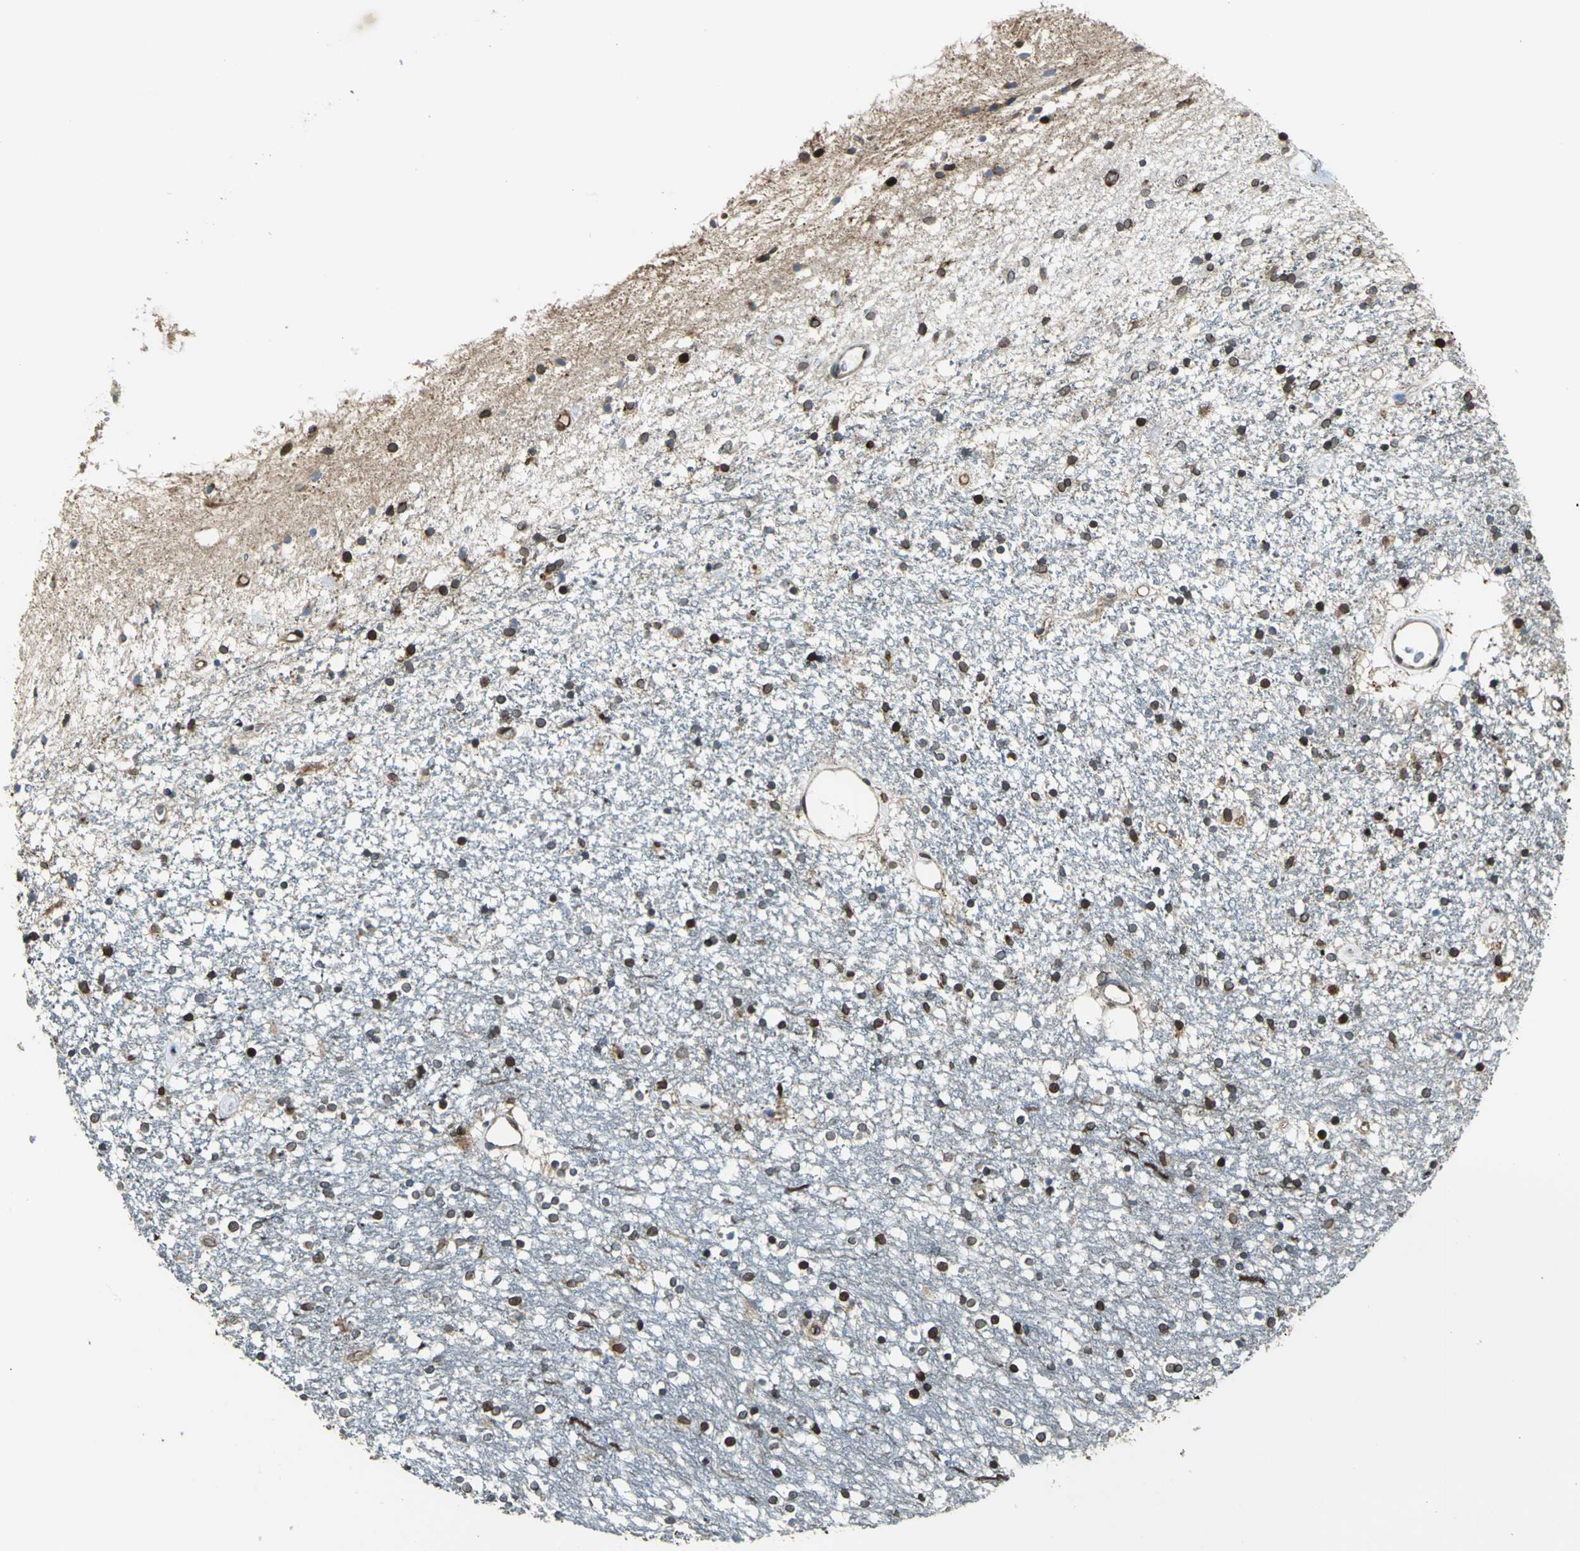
{"staining": {"intensity": "strong", "quantity": "25%-75%", "location": "cytoplasmic/membranous,nuclear"}, "tissue": "caudate", "cell_type": "Glial cells", "image_type": "normal", "snomed": [{"axis": "morphology", "description": "Normal tissue, NOS"}, {"axis": "topography", "description": "Lateral ventricle wall"}], "caption": "An immunohistochemistry image of unremarkable tissue is shown. Protein staining in brown labels strong cytoplasmic/membranous,nuclear positivity in caudate within glial cells. (DAB IHC, brown staining for protein, blue staining for nuclei).", "gene": "BRIP1", "patient": {"sex": "female", "age": 54}}